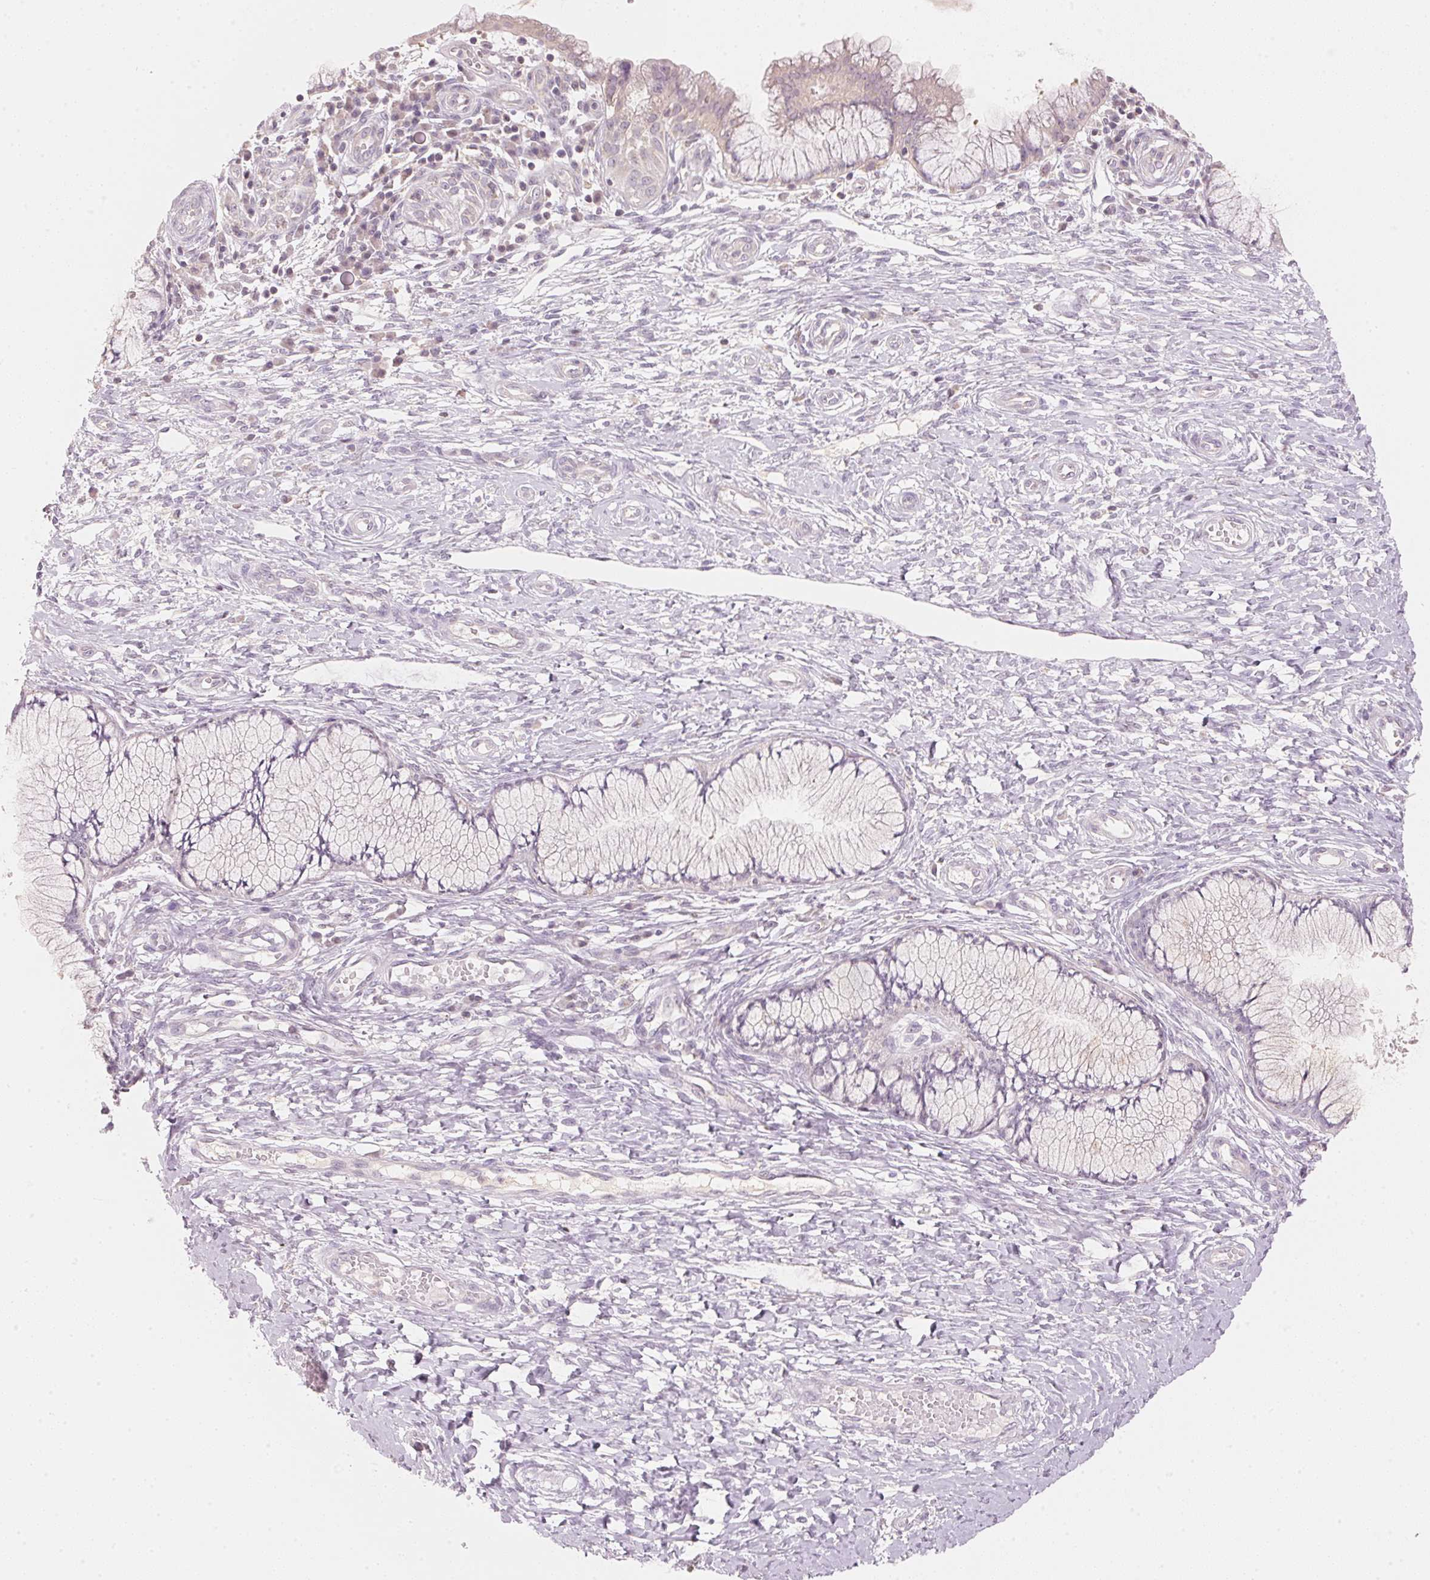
{"staining": {"intensity": "weak", "quantity": "<25%", "location": "cytoplasmic/membranous"}, "tissue": "cervix", "cell_type": "Glandular cells", "image_type": "normal", "snomed": [{"axis": "morphology", "description": "Normal tissue, NOS"}, {"axis": "topography", "description": "Cervix"}], "caption": "Glandular cells are negative for protein expression in normal human cervix. (DAB (3,3'-diaminobenzidine) immunohistochemistry (IHC), high magnification).", "gene": "HOXB13", "patient": {"sex": "female", "age": 37}}